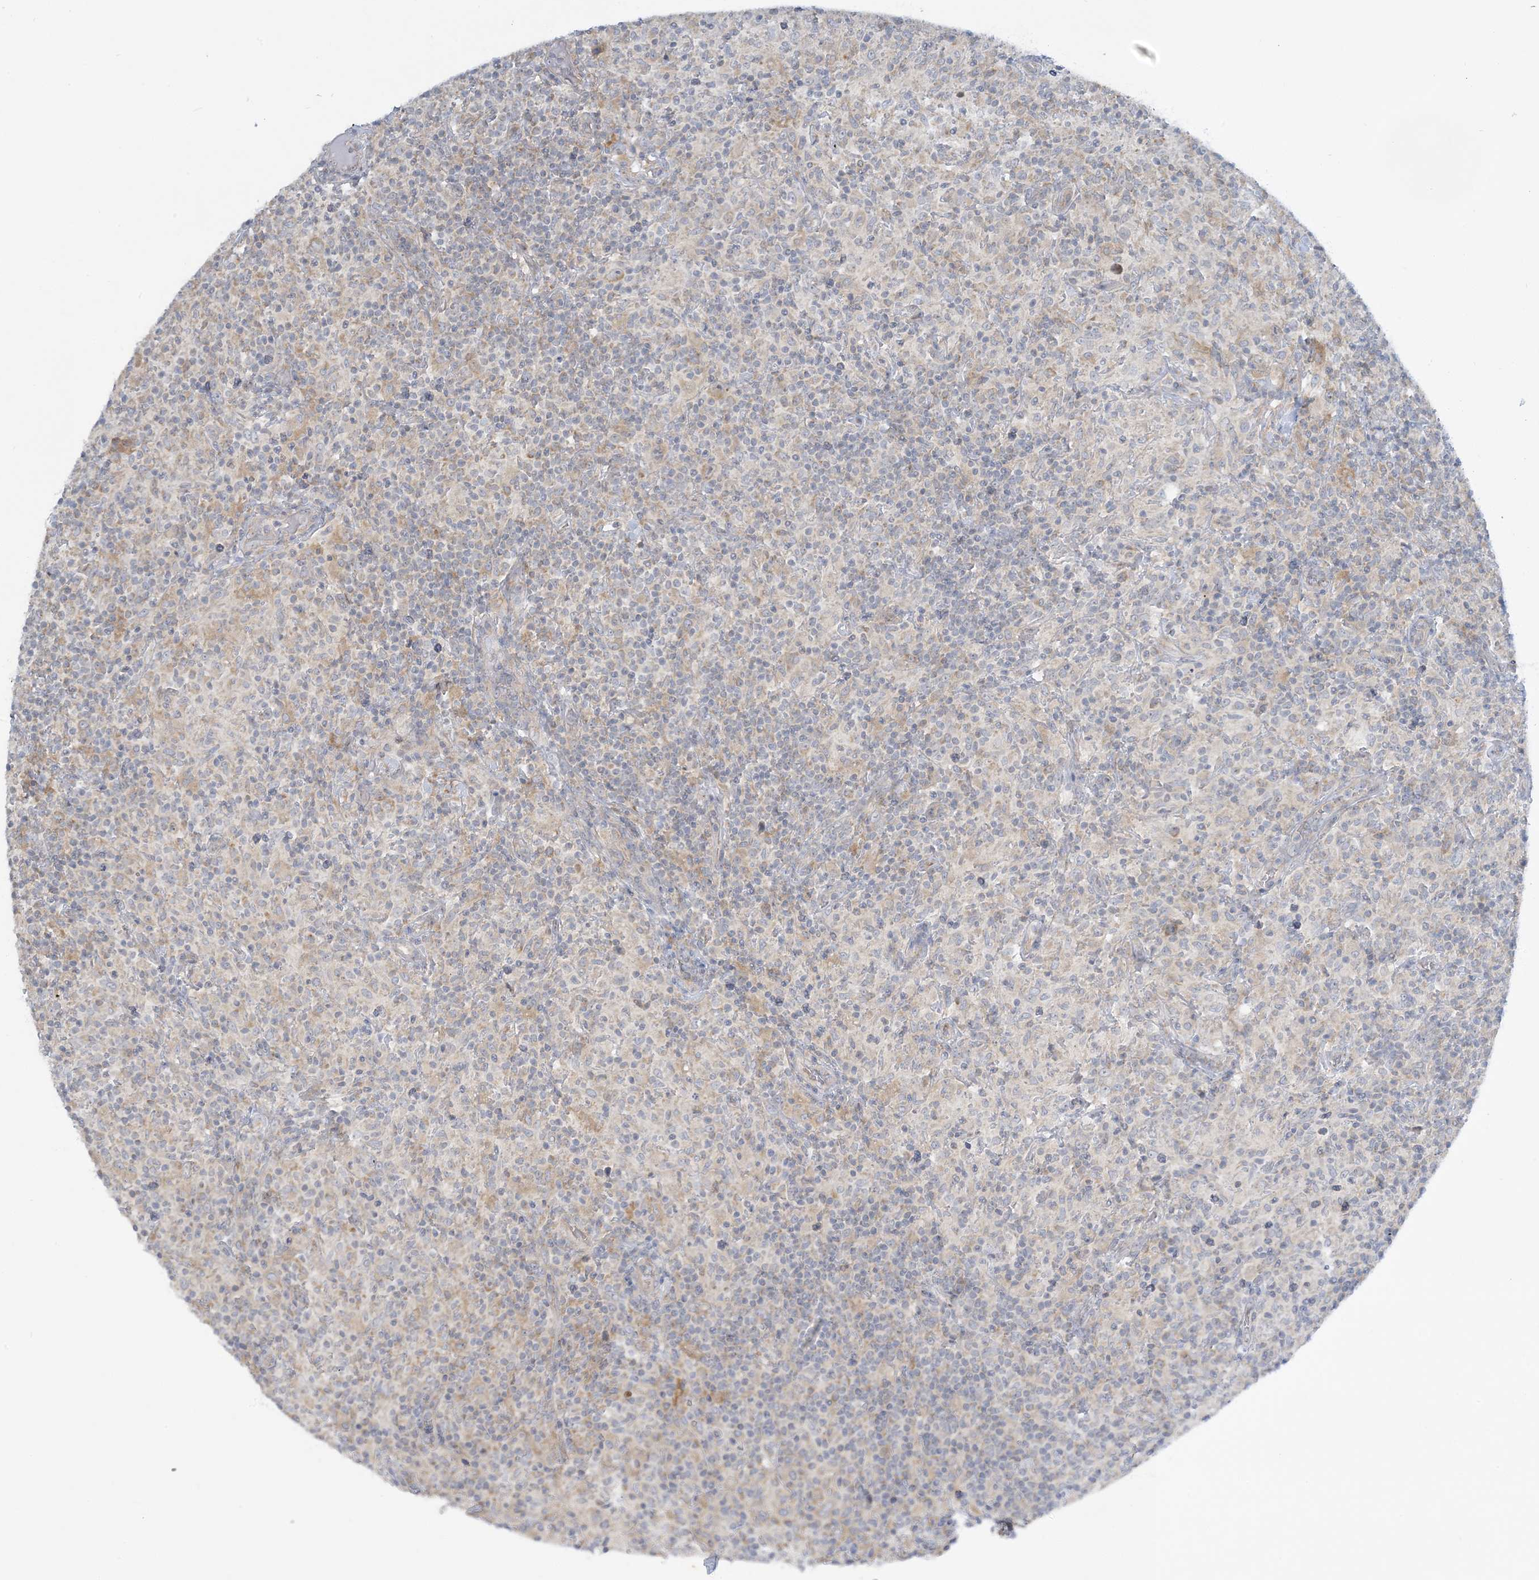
{"staining": {"intensity": "negative", "quantity": "none", "location": "none"}, "tissue": "lymphoma", "cell_type": "Tumor cells", "image_type": "cancer", "snomed": [{"axis": "morphology", "description": "Hodgkin's disease, NOS"}, {"axis": "topography", "description": "Lymph node"}], "caption": "The micrograph demonstrates no significant positivity in tumor cells of Hodgkin's disease.", "gene": "MRPS18A", "patient": {"sex": "male", "age": 70}}